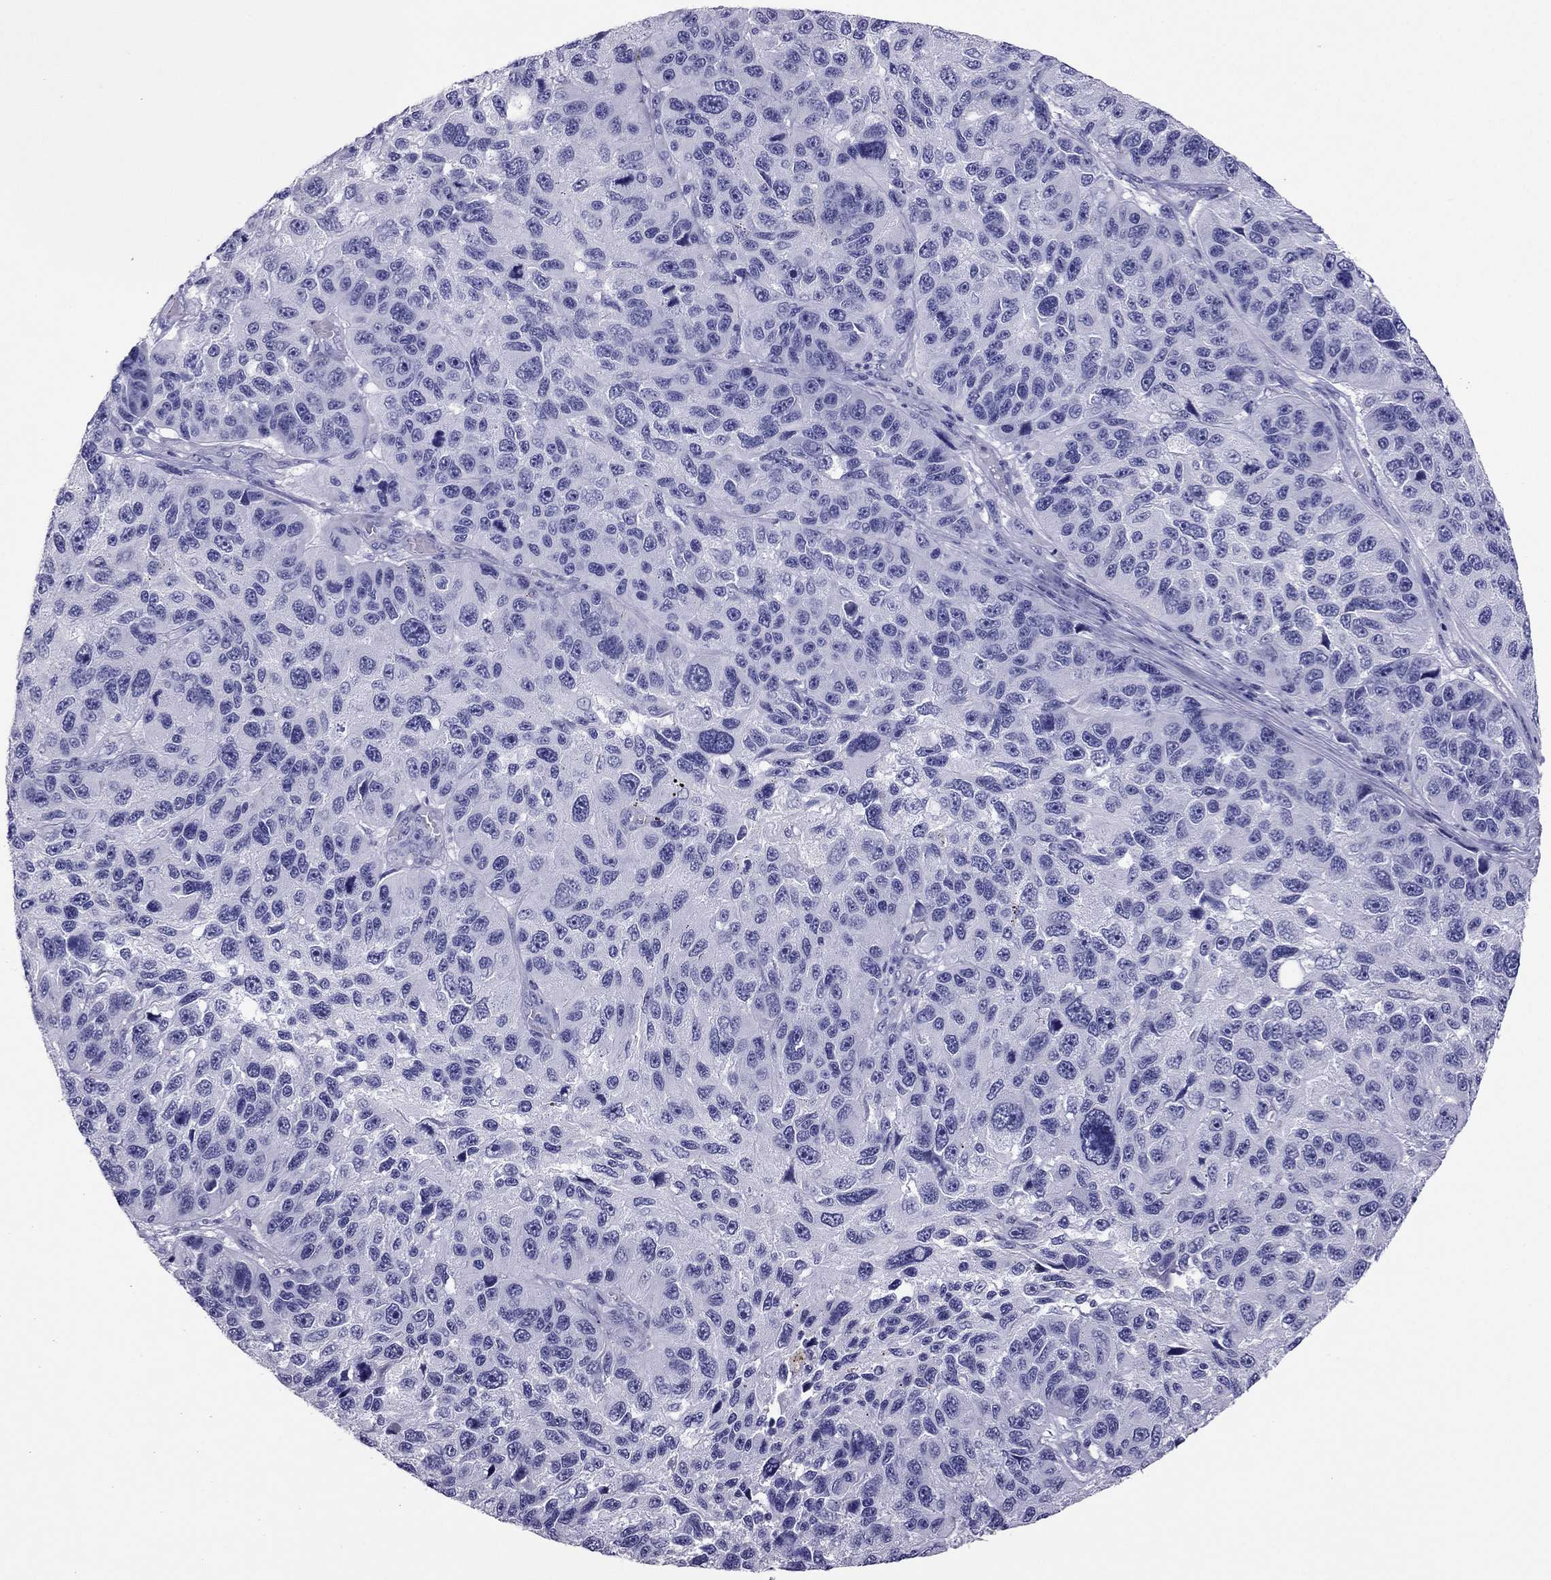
{"staining": {"intensity": "negative", "quantity": "none", "location": "none"}, "tissue": "melanoma", "cell_type": "Tumor cells", "image_type": "cancer", "snomed": [{"axis": "morphology", "description": "Malignant melanoma, NOS"}, {"axis": "topography", "description": "Skin"}], "caption": "There is no significant staining in tumor cells of melanoma.", "gene": "PDE6A", "patient": {"sex": "male", "age": 53}}